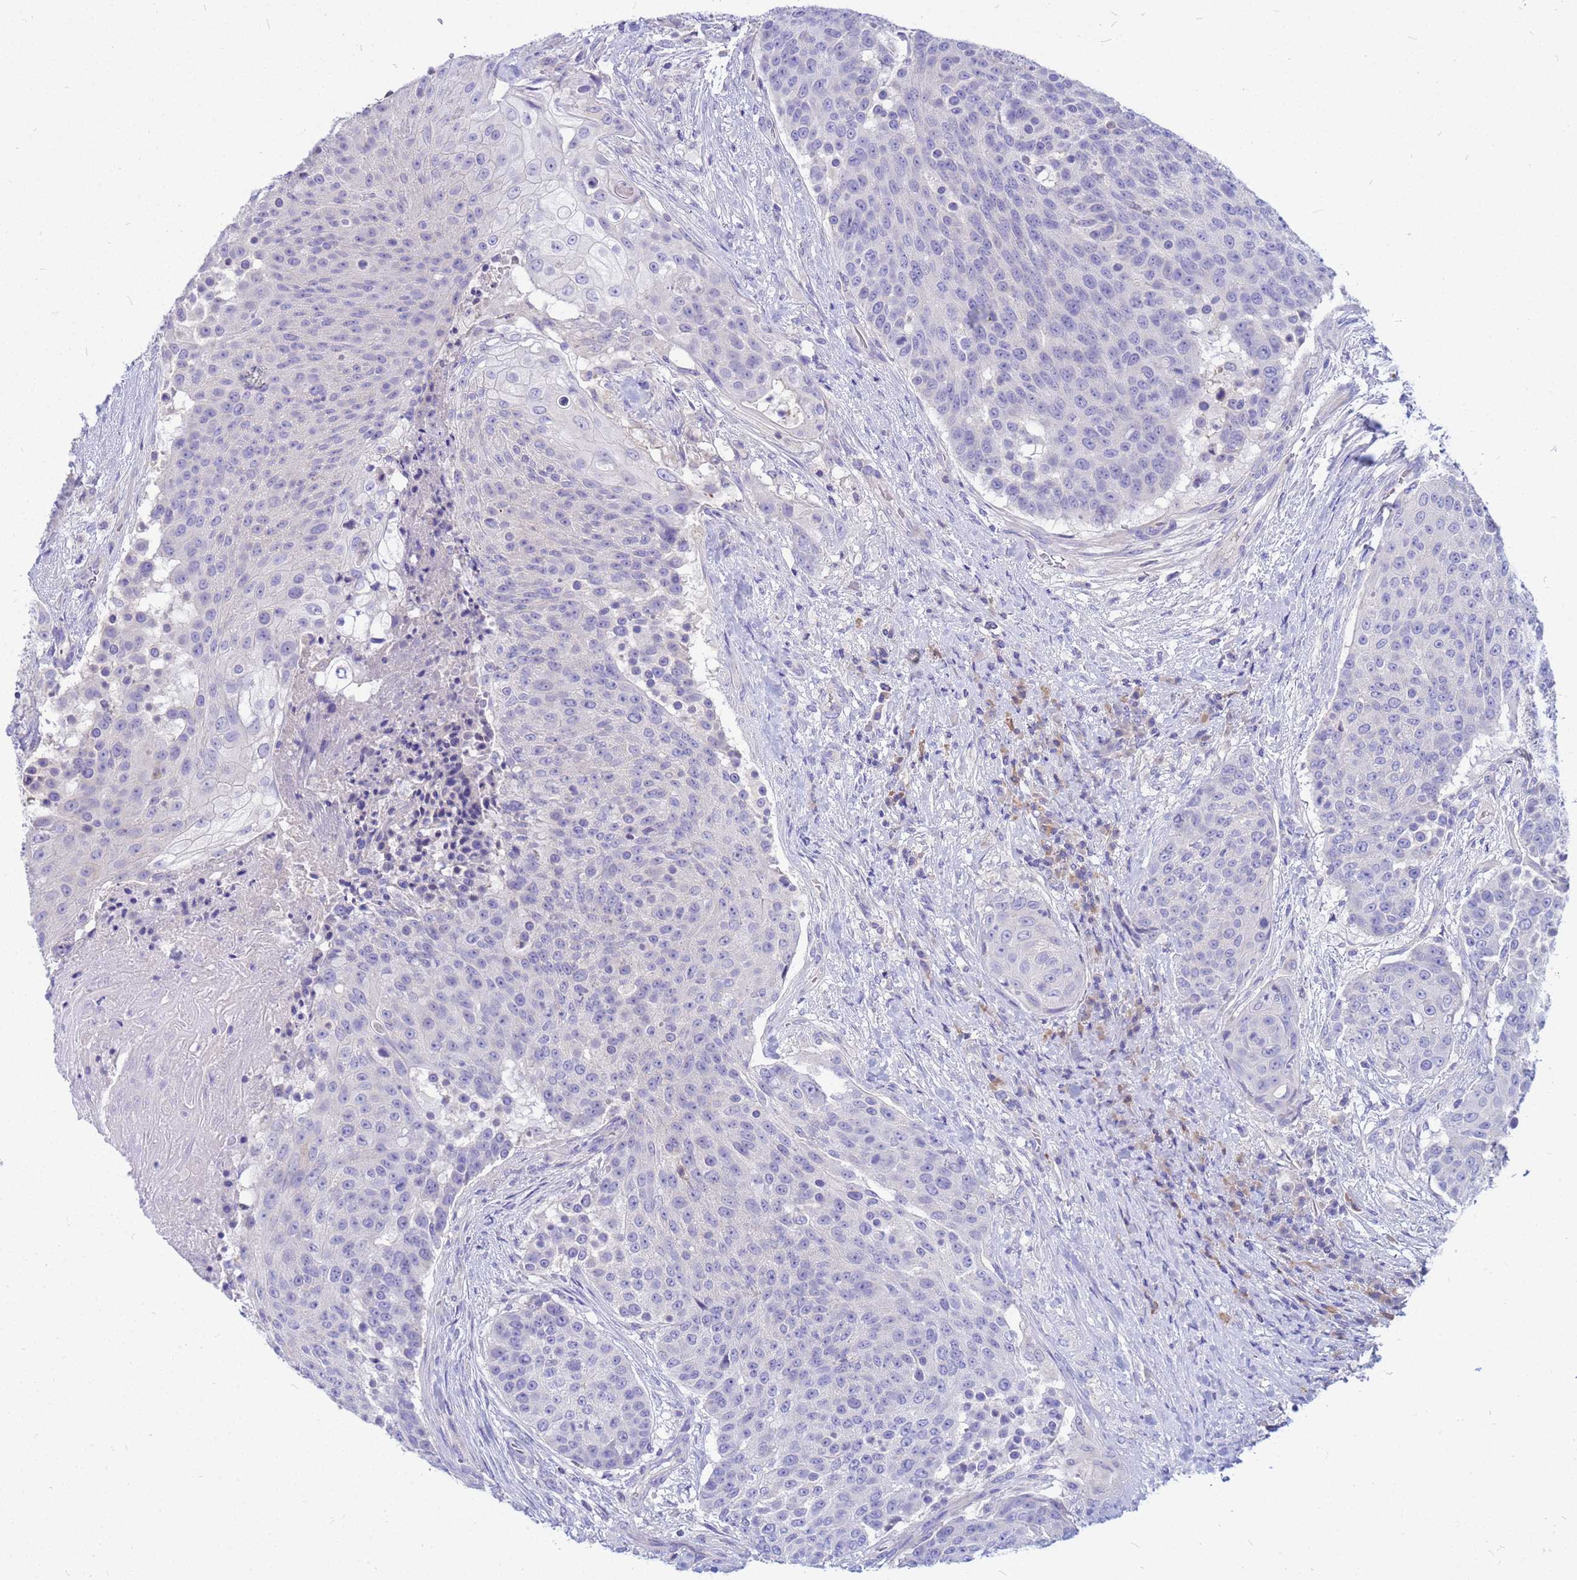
{"staining": {"intensity": "negative", "quantity": "none", "location": "none"}, "tissue": "urothelial cancer", "cell_type": "Tumor cells", "image_type": "cancer", "snomed": [{"axis": "morphology", "description": "Urothelial carcinoma, High grade"}, {"axis": "topography", "description": "Urinary bladder"}], "caption": "A micrograph of human urothelial carcinoma (high-grade) is negative for staining in tumor cells.", "gene": "DPRX", "patient": {"sex": "female", "age": 63}}